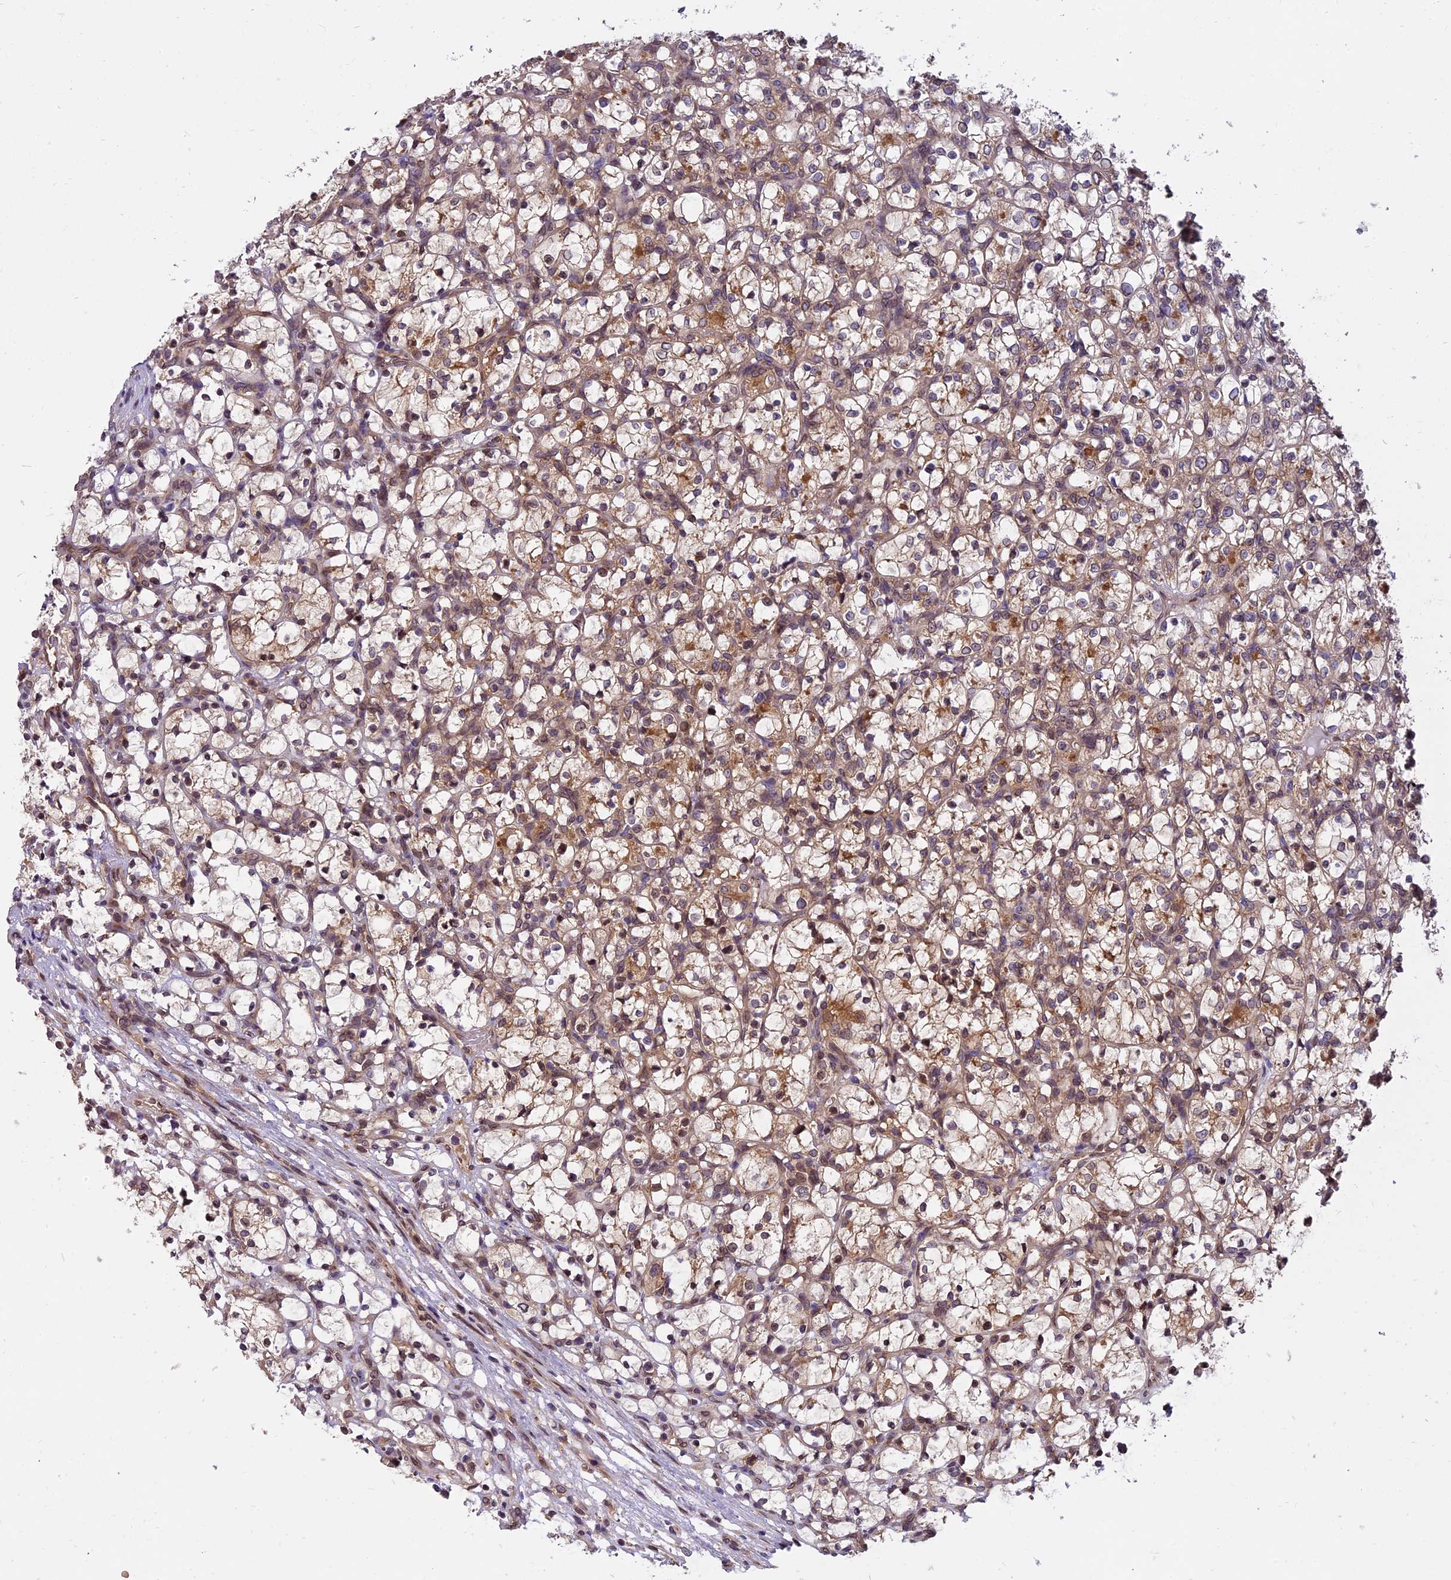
{"staining": {"intensity": "moderate", "quantity": ">75%", "location": "cytoplasmic/membranous"}, "tissue": "renal cancer", "cell_type": "Tumor cells", "image_type": "cancer", "snomed": [{"axis": "morphology", "description": "Adenocarcinoma, NOS"}, {"axis": "topography", "description": "Kidney"}], "caption": "Renal adenocarcinoma stained with a protein marker shows moderate staining in tumor cells.", "gene": "CHMP2A", "patient": {"sex": "female", "age": 69}}